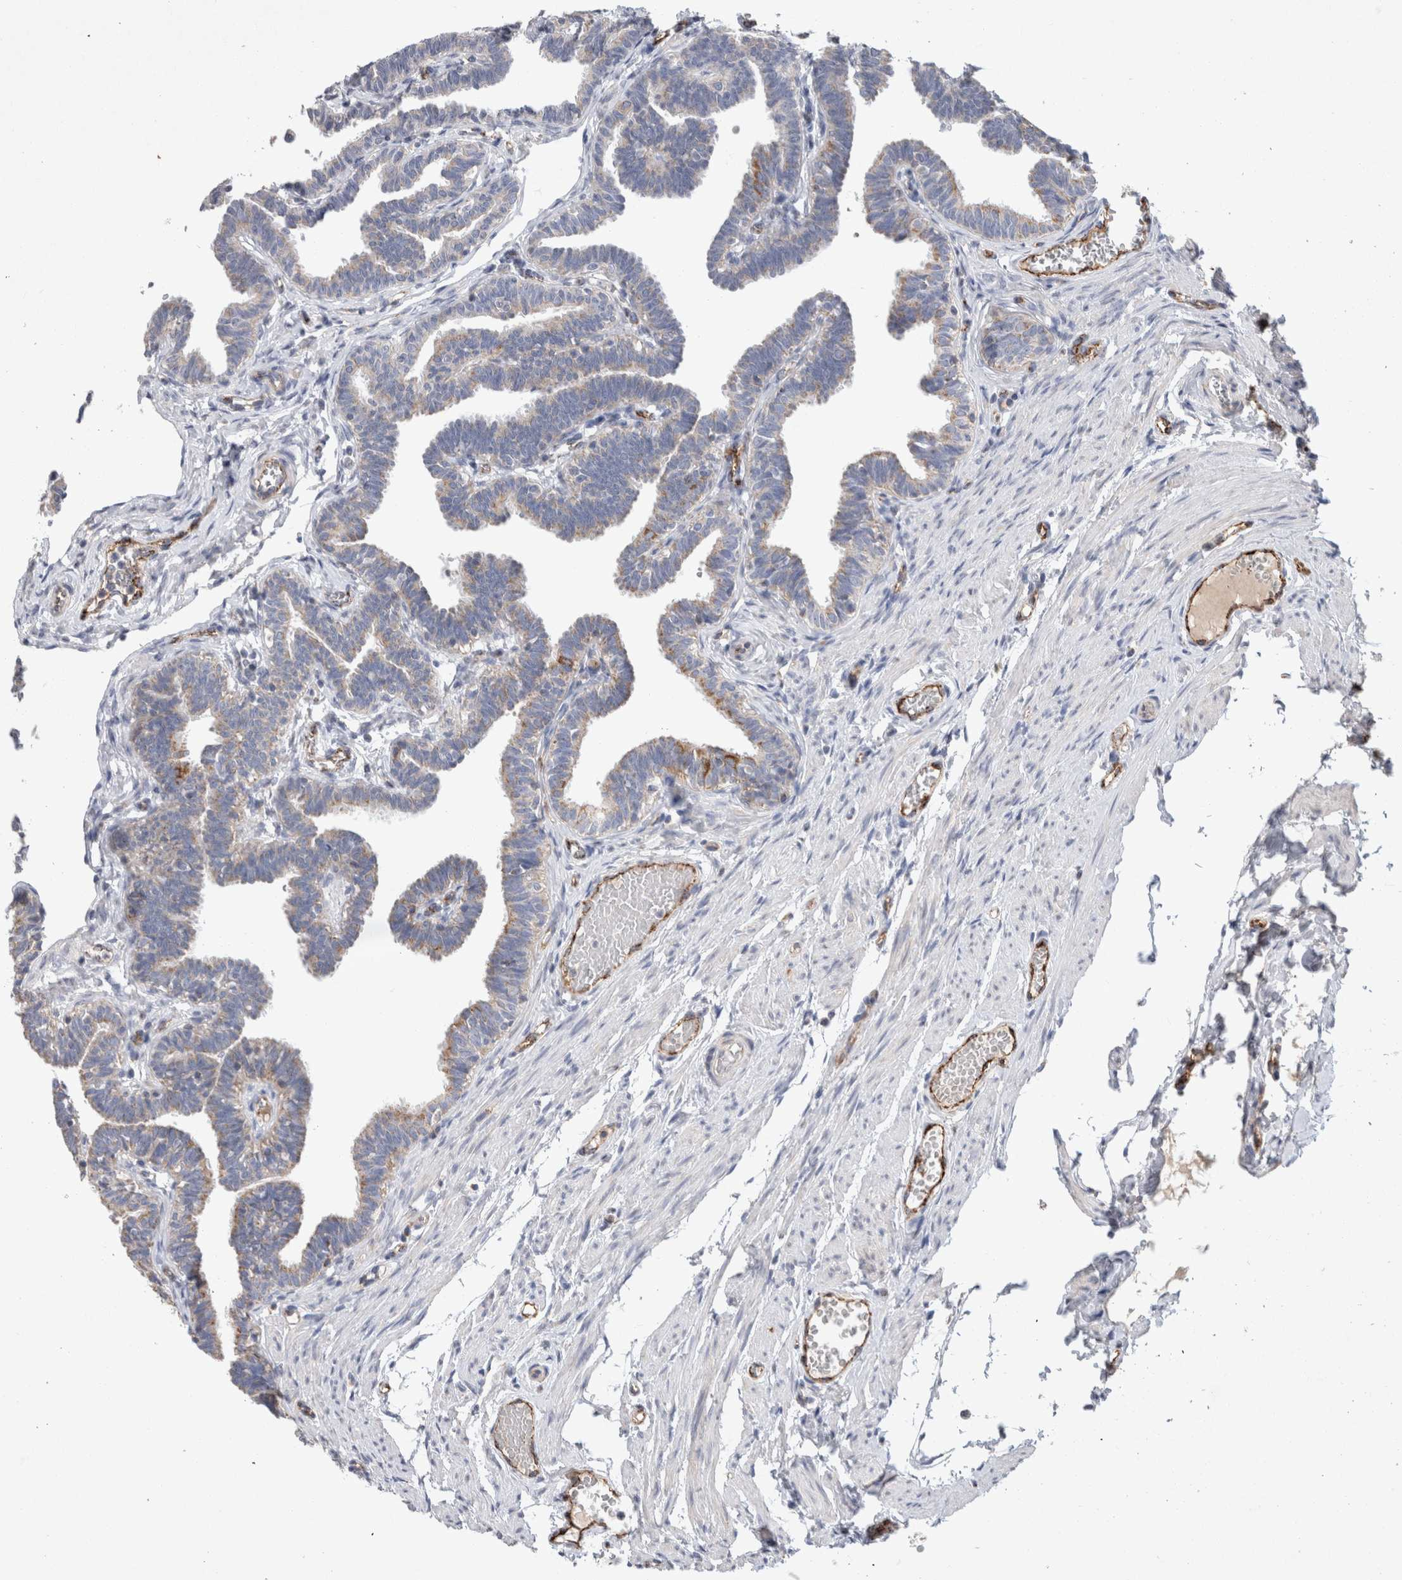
{"staining": {"intensity": "weak", "quantity": "25%-75%", "location": "cytoplasmic/membranous"}, "tissue": "fallopian tube", "cell_type": "Glandular cells", "image_type": "normal", "snomed": [{"axis": "morphology", "description": "Normal tissue, NOS"}, {"axis": "topography", "description": "Fallopian tube"}, {"axis": "topography", "description": "Ovary"}], "caption": "DAB (3,3'-diaminobenzidine) immunohistochemical staining of benign fallopian tube shows weak cytoplasmic/membranous protein staining in about 25%-75% of glandular cells.", "gene": "IARS2", "patient": {"sex": "female", "age": 23}}